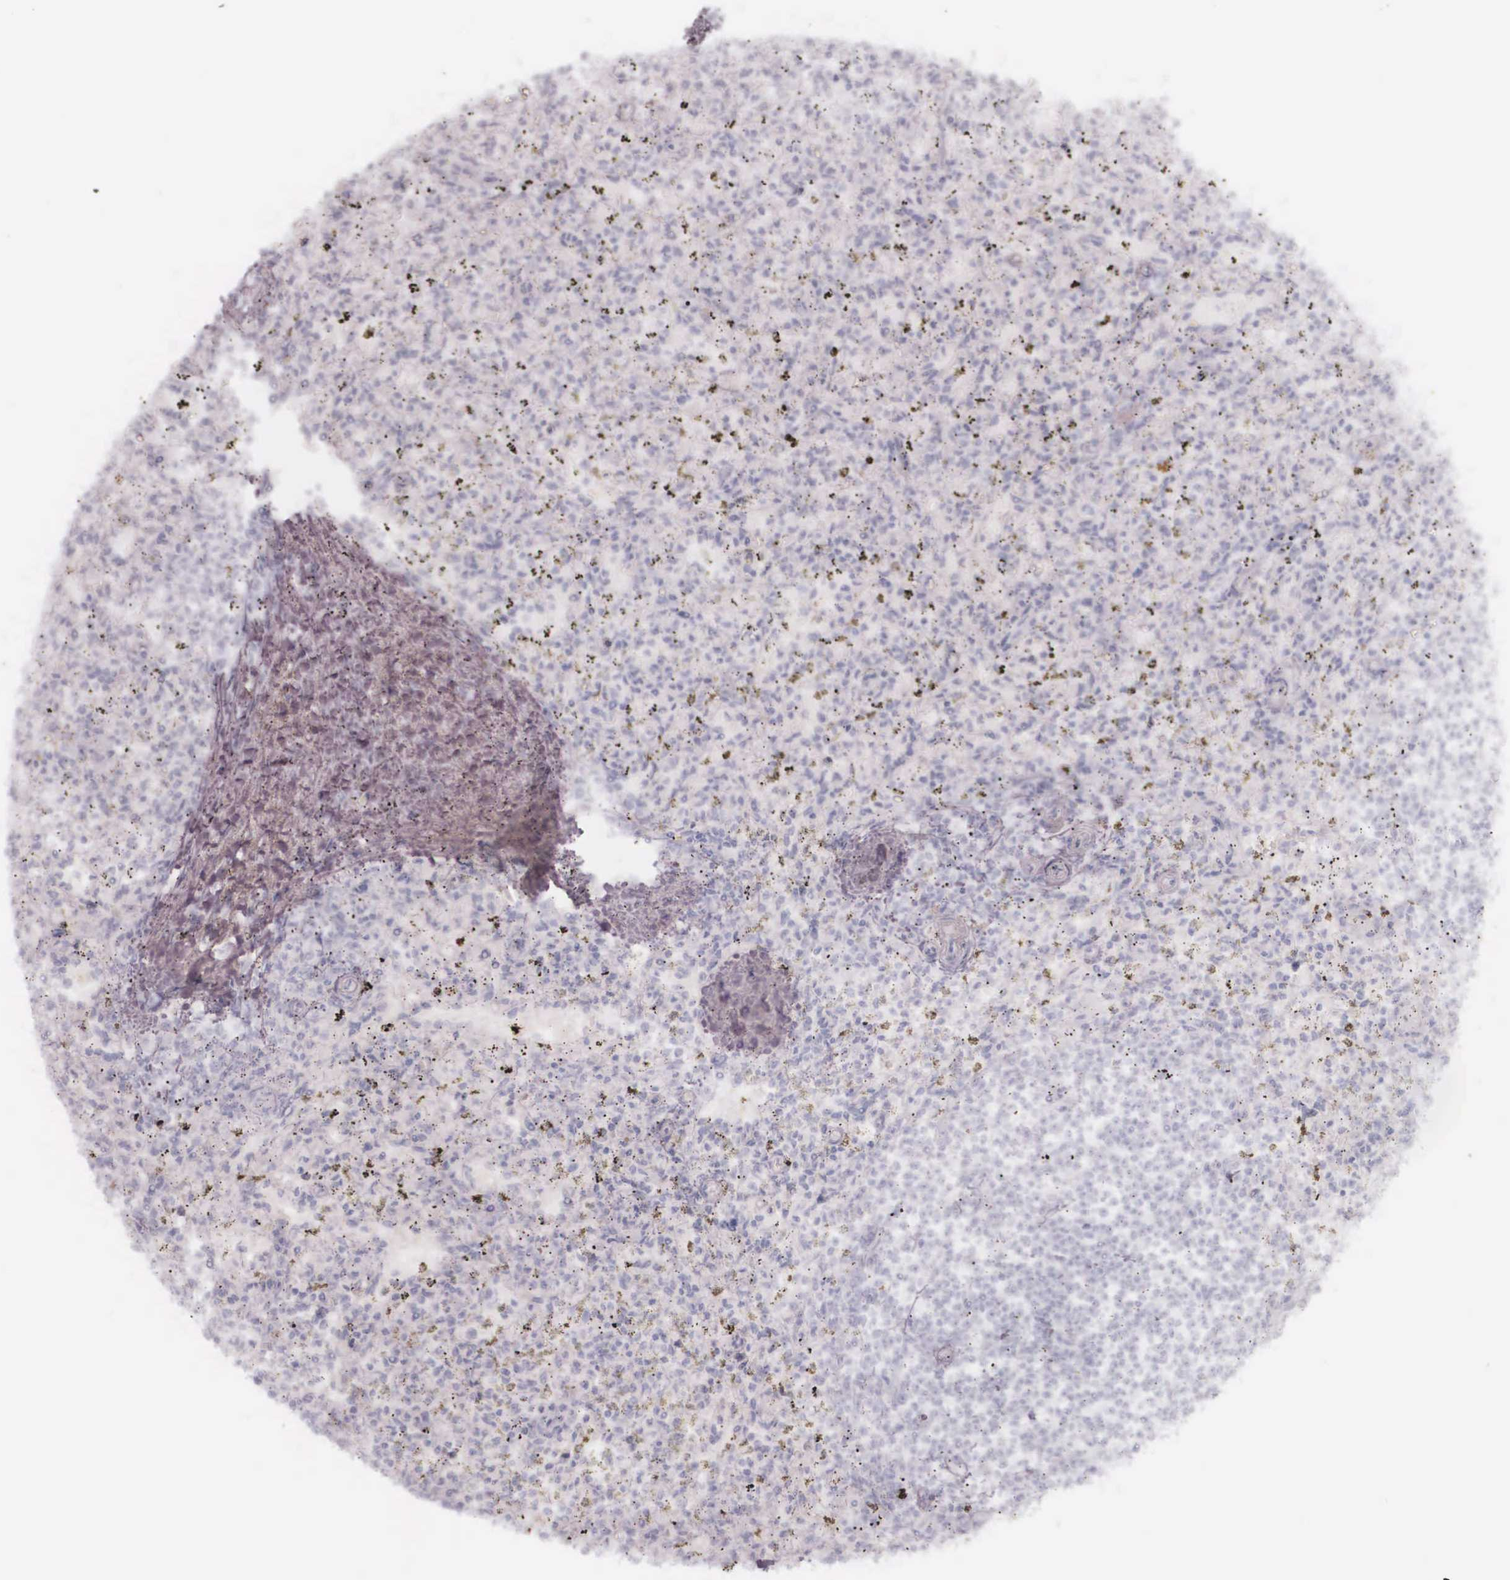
{"staining": {"intensity": "negative", "quantity": "none", "location": "none"}, "tissue": "spleen", "cell_type": "Cells in red pulp", "image_type": "normal", "snomed": [{"axis": "morphology", "description": "Normal tissue, NOS"}, {"axis": "topography", "description": "Spleen"}], "caption": "A micrograph of spleen stained for a protein demonstrates no brown staining in cells in red pulp. The staining is performed using DAB (3,3'-diaminobenzidine) brown chromogen with nuclei counter-stained in using hematoxylin.", "gene": "KRT14", "patient": {"sex": "male", "age": 72}}